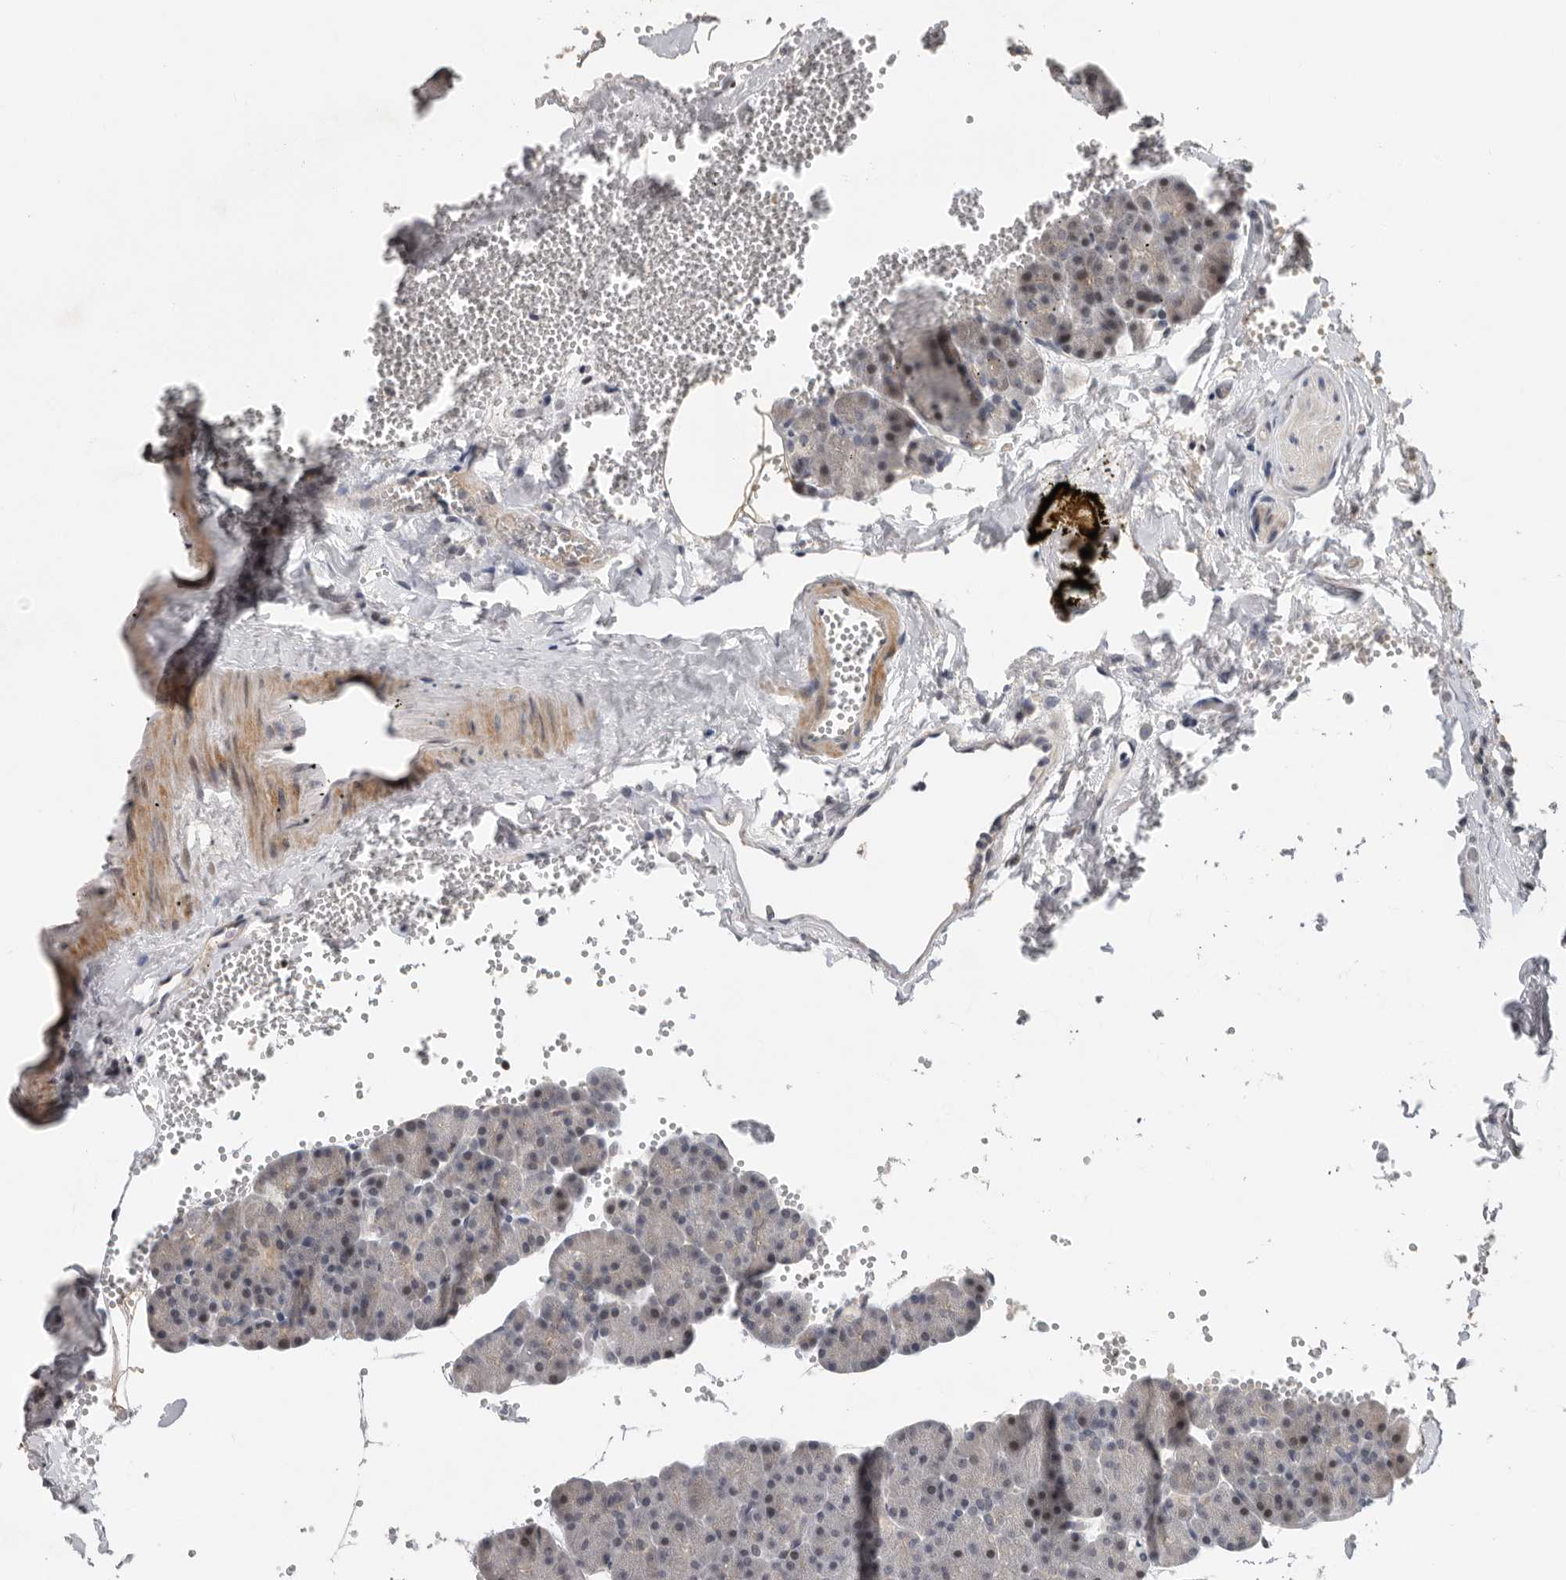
{"staining": {"intensity": "moderate", "quantity": "<25%", "location": "nuclear"}, "tissue": "pancreas", "cell_type": "Exocrine glandular cells", "image_type": "normal", "snomed": [{"axis": "morphology", "description": "Normal tissue, NOS"}, {"axis": "morphology", "description": "Carcinoid, malignant, NOS"}, {"axis": "topography", "description": "Pancreas"}], "caption": "Human pancreas stained with a brown dye exhibits moderate nuclear positive staining in about <25% of exocrine glandular cells.", "gene": "HENMT1", "patient": {"sex": "female", "age": 35}}